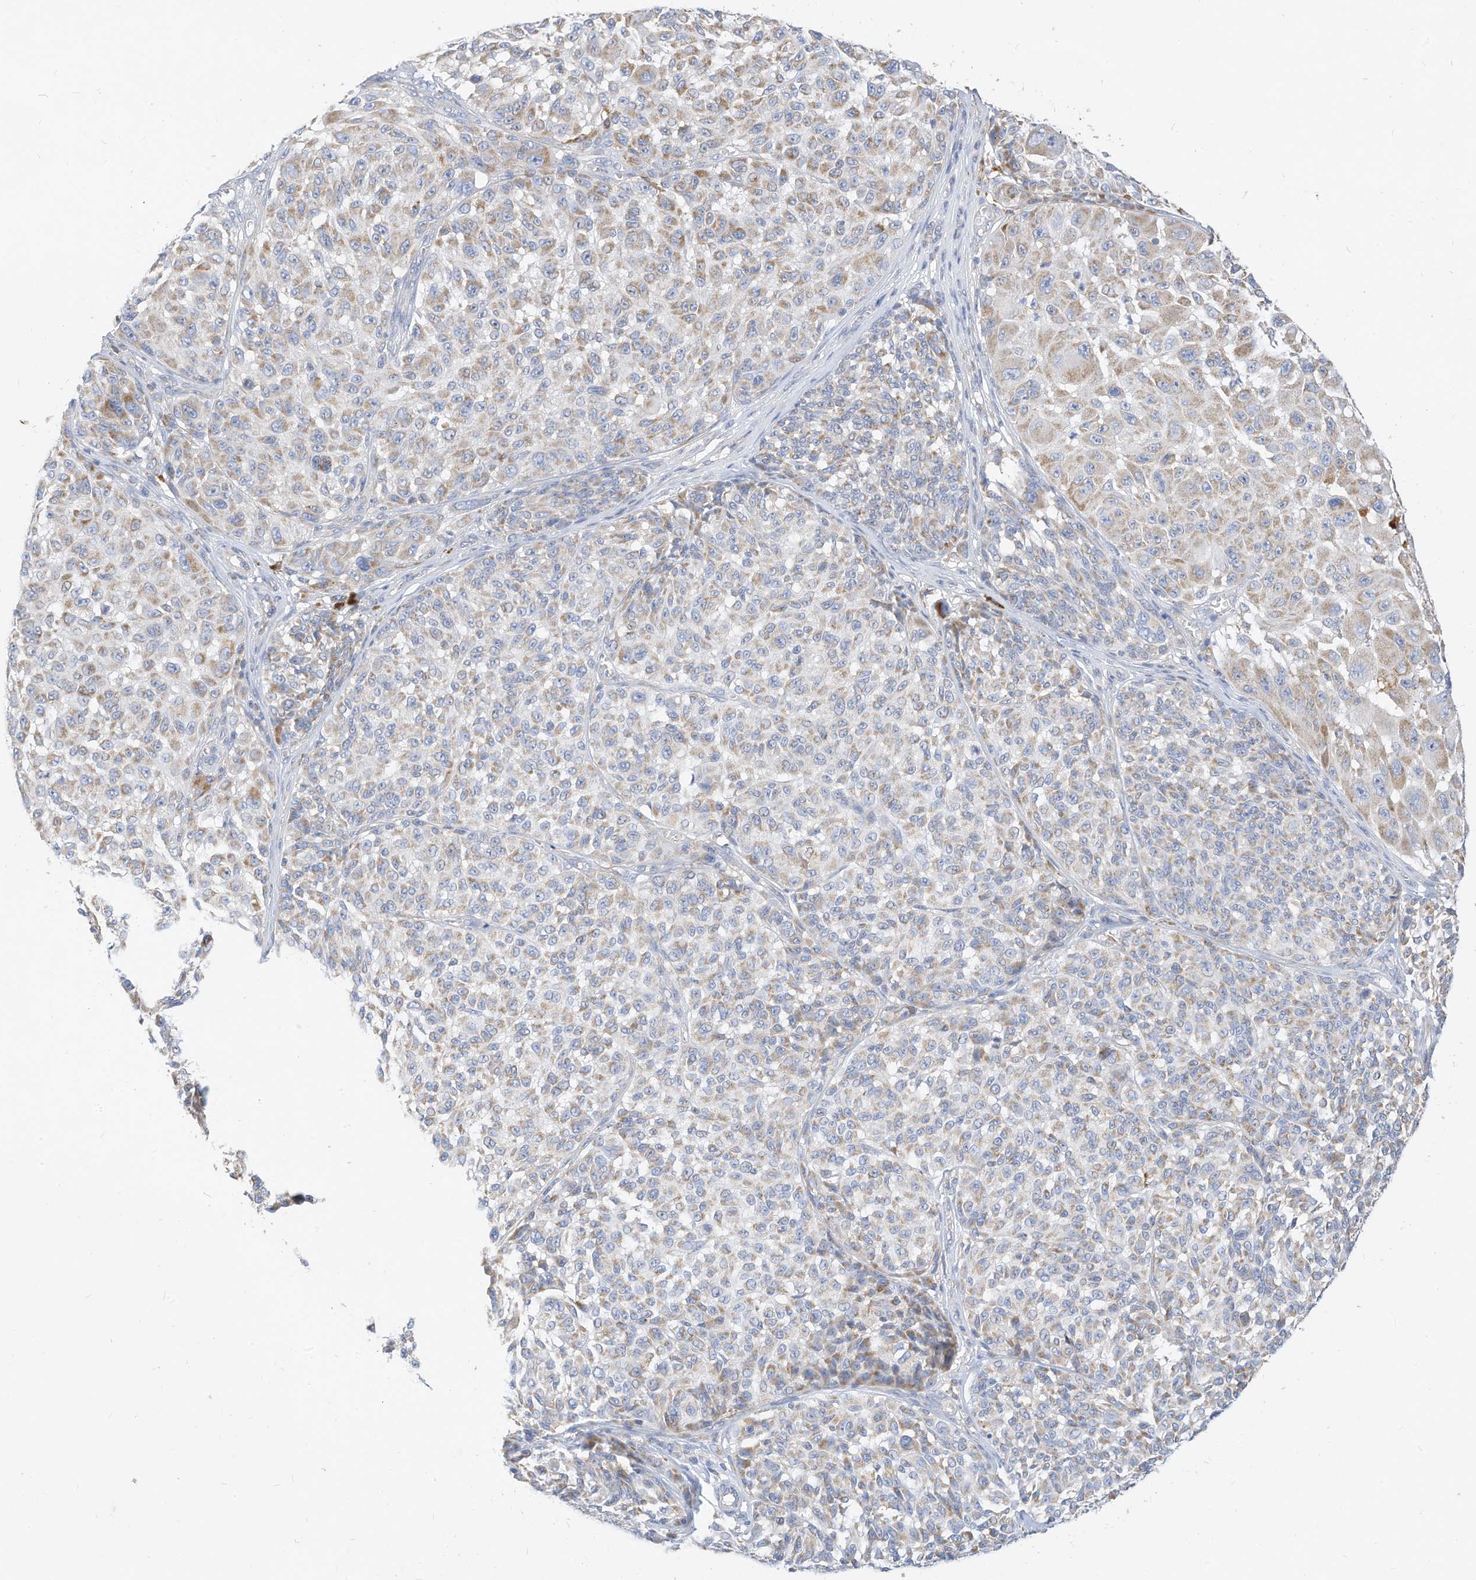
{"staining": {"intensity": "moderate", "quantity": "<25%", "location": "cytoplasmic/membranous"}, "tissue": "melanoma", "cell_type": "Tumor cells", "image_type": "cancer", "snomed": [{"axis": "morphology", "description": "Malignant melanoma, NOS"}, {"axis": "topography", "description": "Skin"}], "caption": "Brown immunohistochemical staining in human malignant melanoma displays moderate cytoplasmic/membranous staining in about <25% of tumor cells.", "gene": "RHOH", "patient": {"sex": "male", "age": 83}}